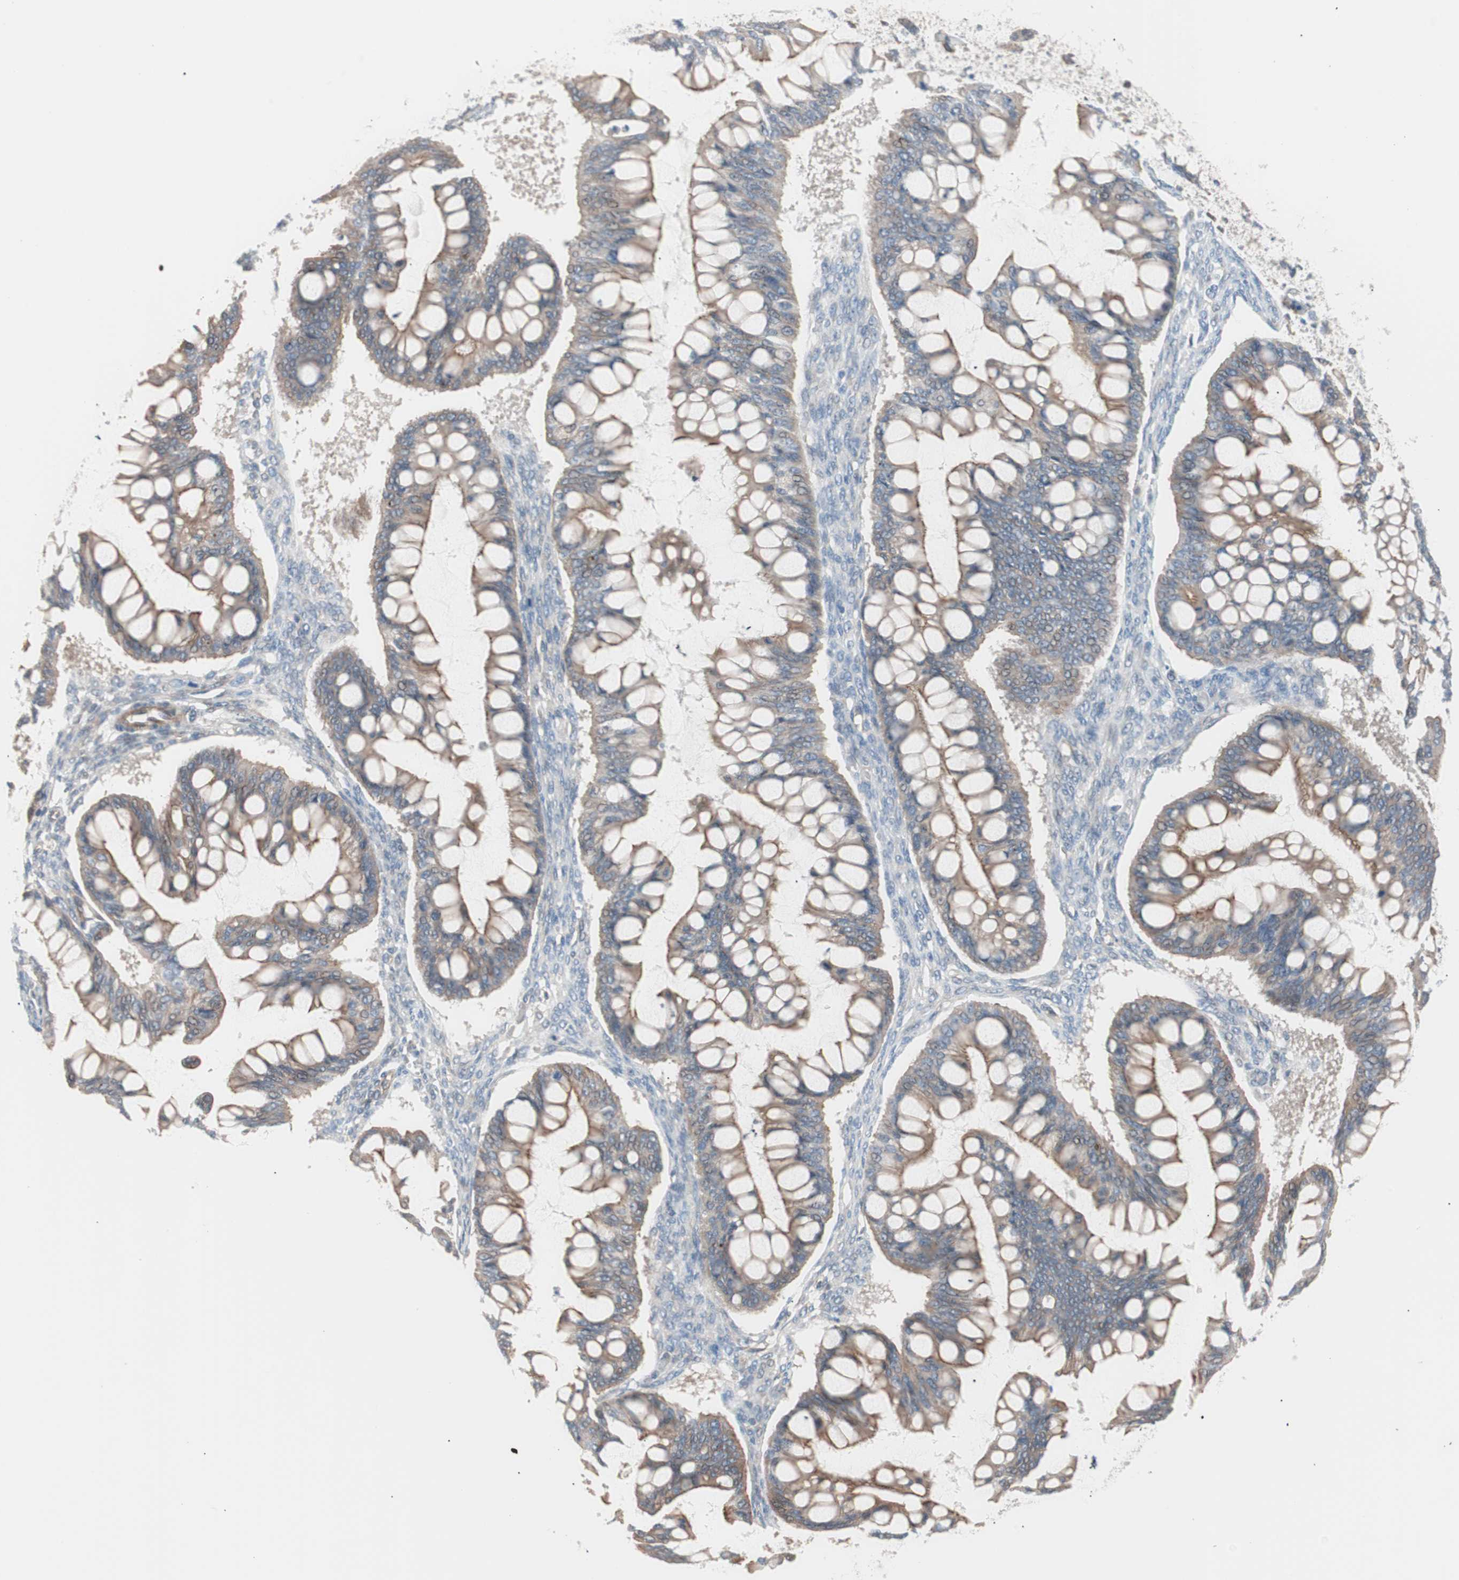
{"staining": {"intensity": "moderate", "quantity": ">75%", "location": "cytoplasmic/membranous"}, "tissue": "ovarian cancer", "cell_type": "Tumor cells", "image_type": "cancer", "snomed": [{"axis": "morphology", "description": "Cystadenocarcinoma, mucinous, NOS"}, {"axis": "topography", "description": "Ovary"}], "caption": "Human ovarian cancer (mucinous cystadenocarcinoma) stained with a protein marker demonstrates moderate staining in tumor cells.", "gene": "SMG1", "patient": {"sex": "female", "age": 73}}